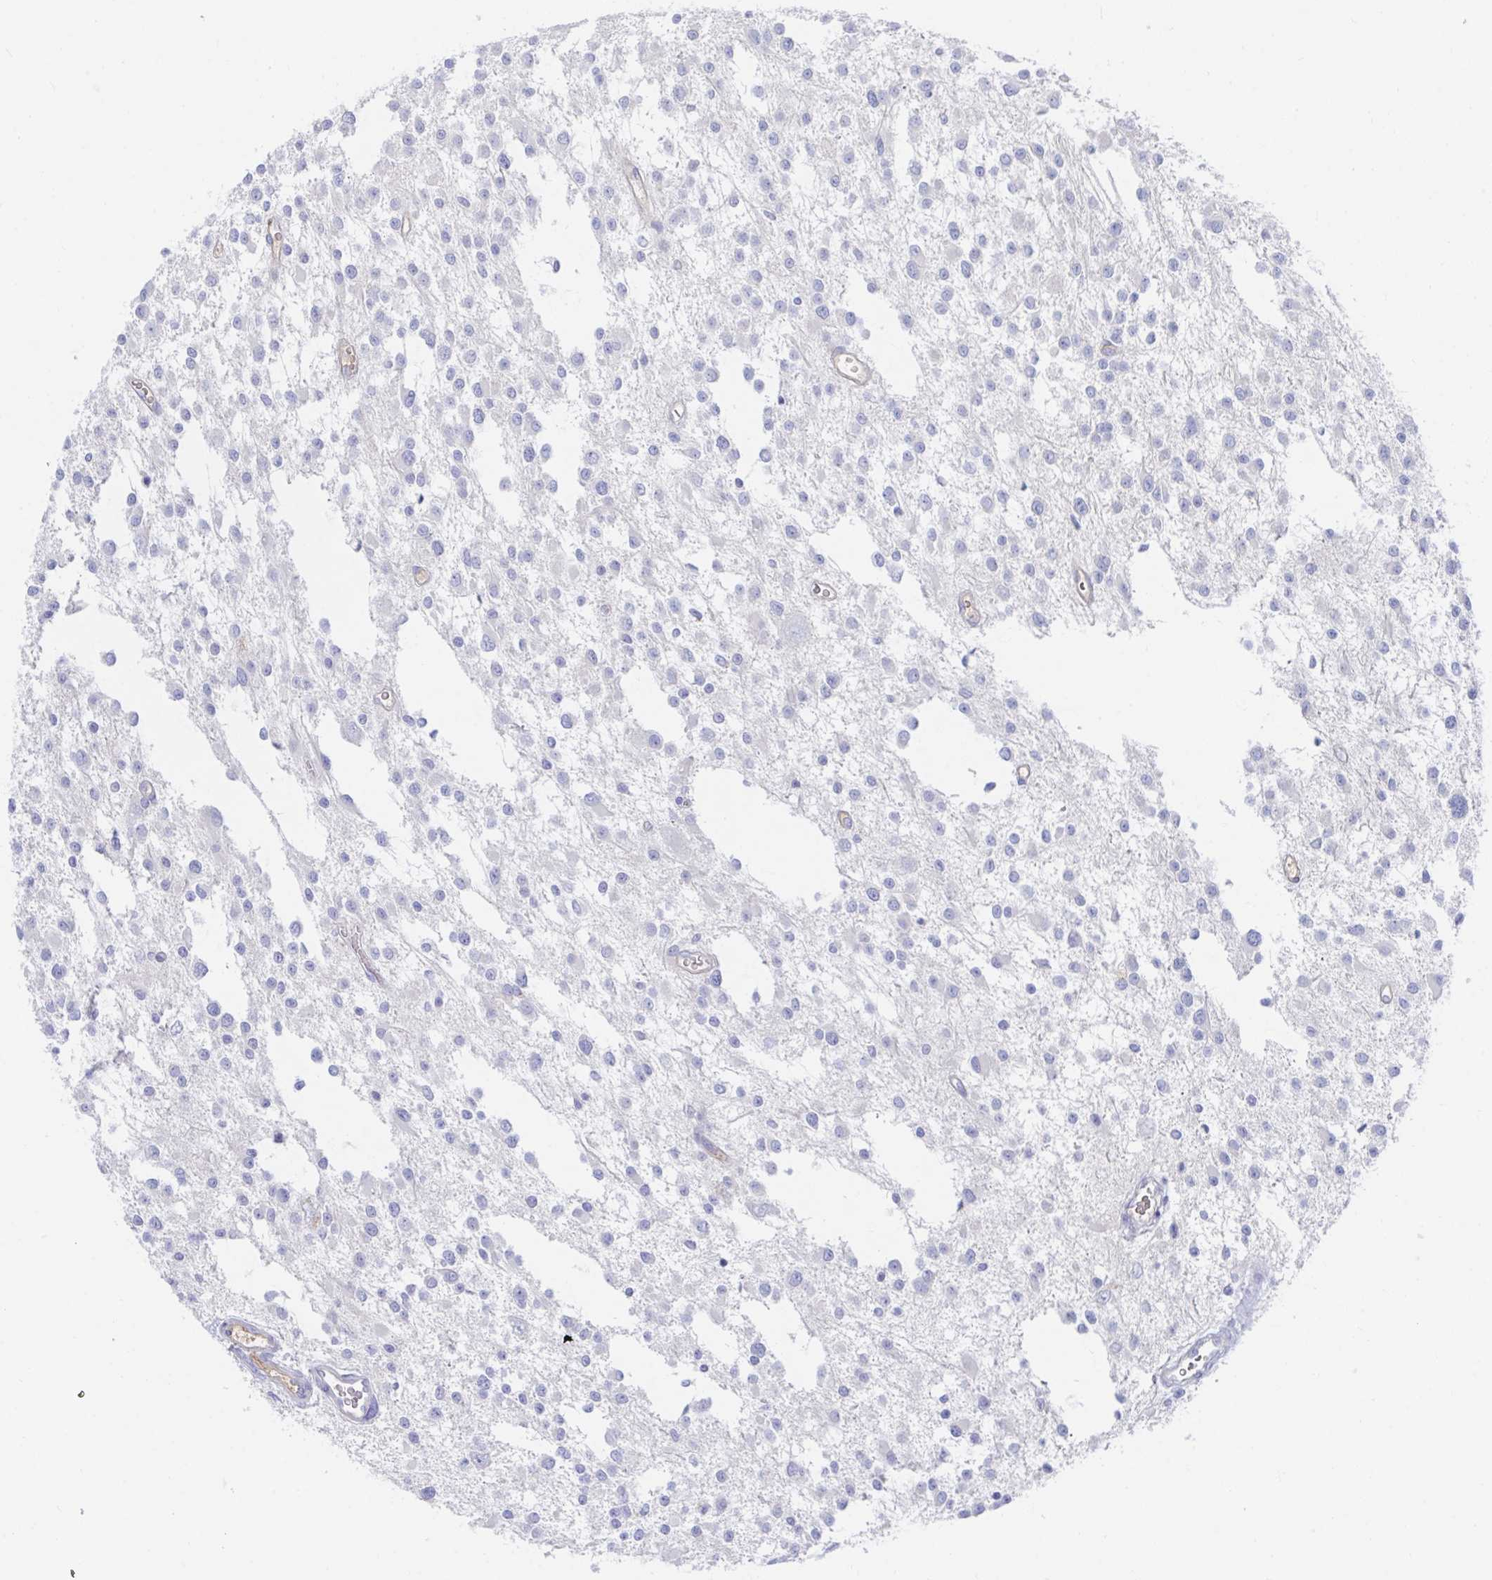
{"staining": {"intensity": "negative", "quantity": "none", "location": "none"}, "tissue": "glioma", "cell_type": "Tumor cells", "image_type": "cancer", "snomed": [{"axis": "morphology", "description": "Glioma, malignant, Low grade"}, {"axis": "topography", "description": "Brain"}], "caption": "An image of human glioma is negative for staining in tumor cells. (DAB immunohistochemistry (IHC), high magnification).", "gene": "TNFAIP6", "patient": {"sex": "male", "age": 43}}